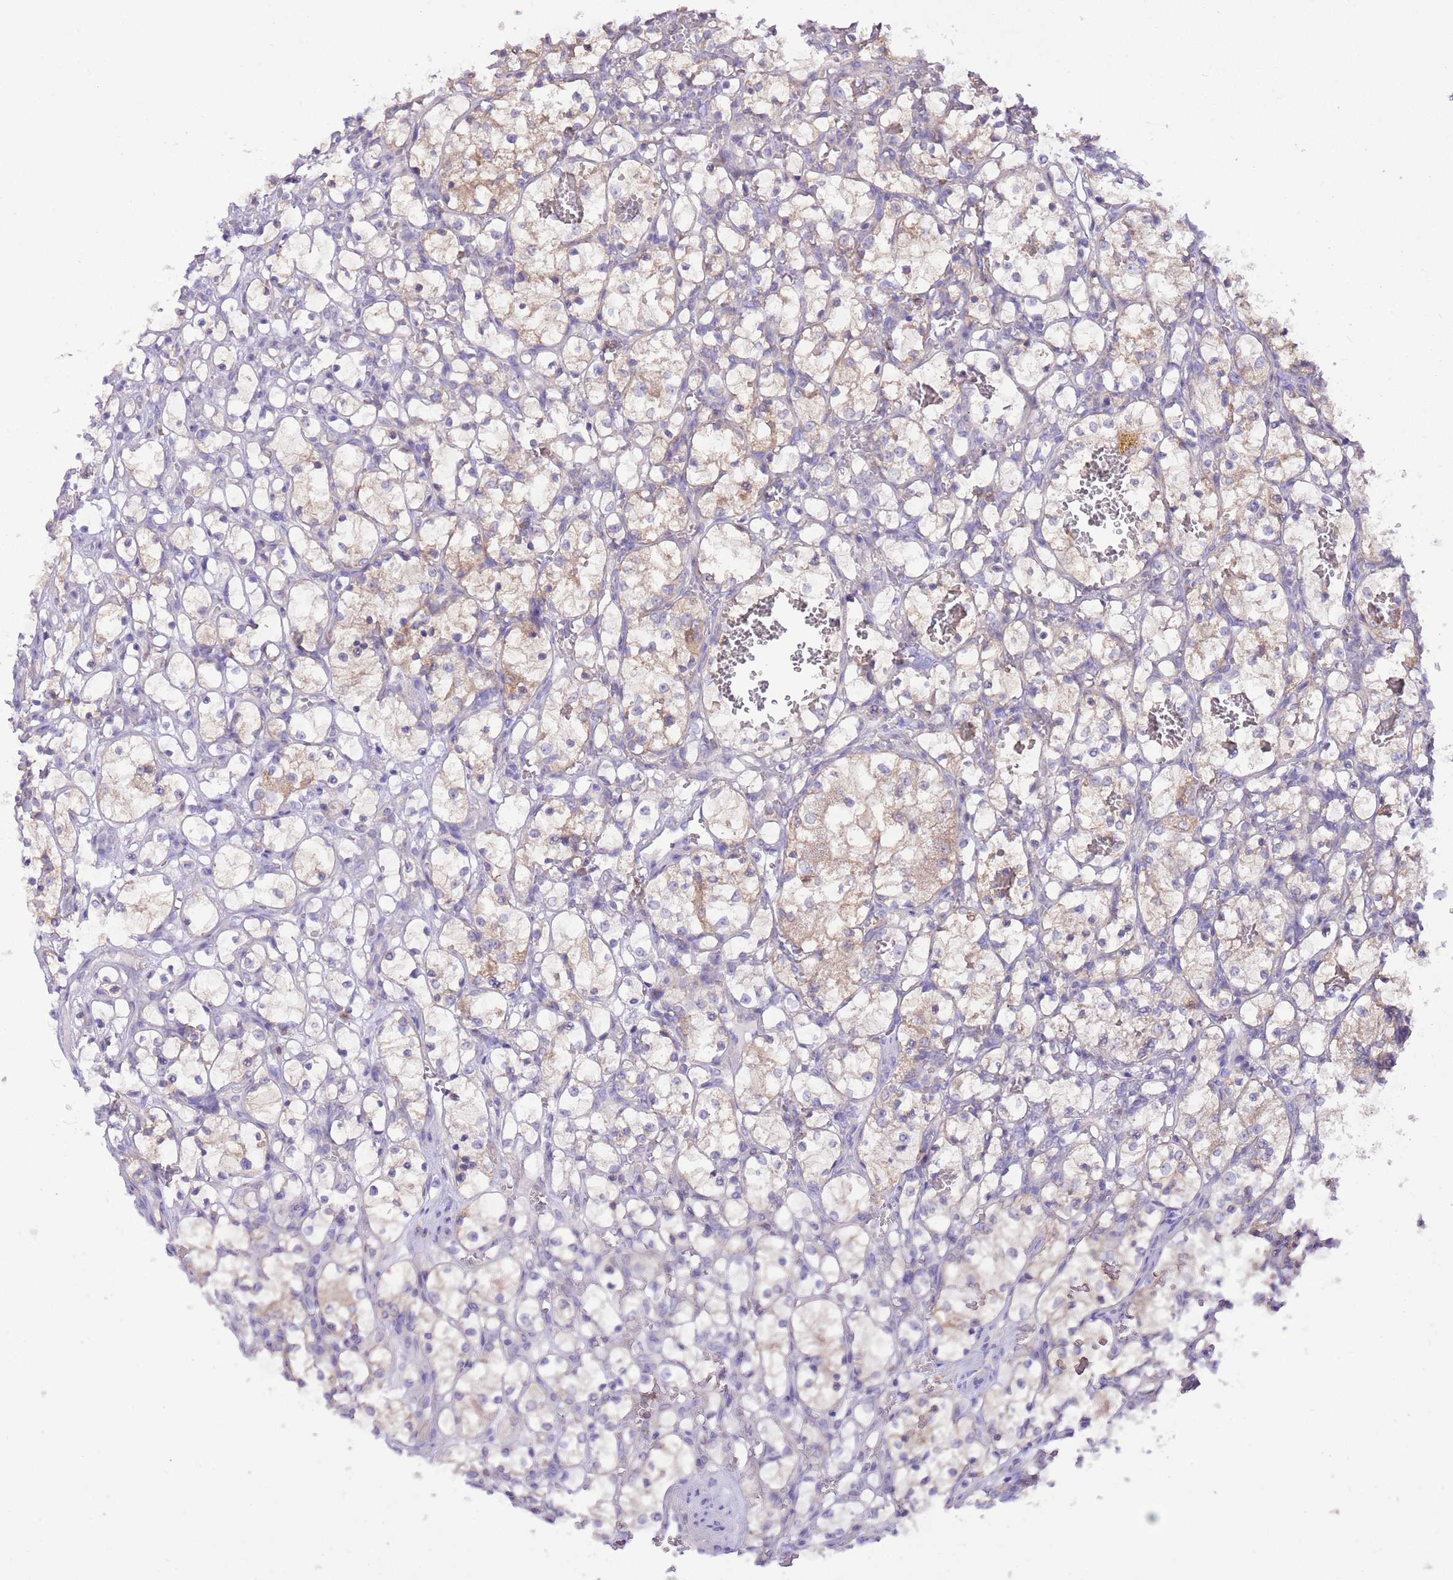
{"staining": {"intensity": "weak", "quantity": "25%-75%", "location": "cytoplasmic/membranous"}, "tissue": "renal cancer", "cell_type": "Tumor cells", "image_type": "cancer", "snomed": [{"axis": "morphology", "description": "Adenocarcinoma, NOS"}, {"axis": "topography", "description": "Kidney"}], "caption": "Renal cancer tissue reveals weak cytoplasmic/membranous positivity in approximately 25%-75% of tumor cells, visualized by immunohistochemistry. The protein of interest is stained brown, and the nuclei are stained in blue (DAB (3,3'-diaminobenzidine) IHC with brightfield microscopy, high magnification).", "gene": "PRR32", "patient": {"sex": "female", "age": 69}}